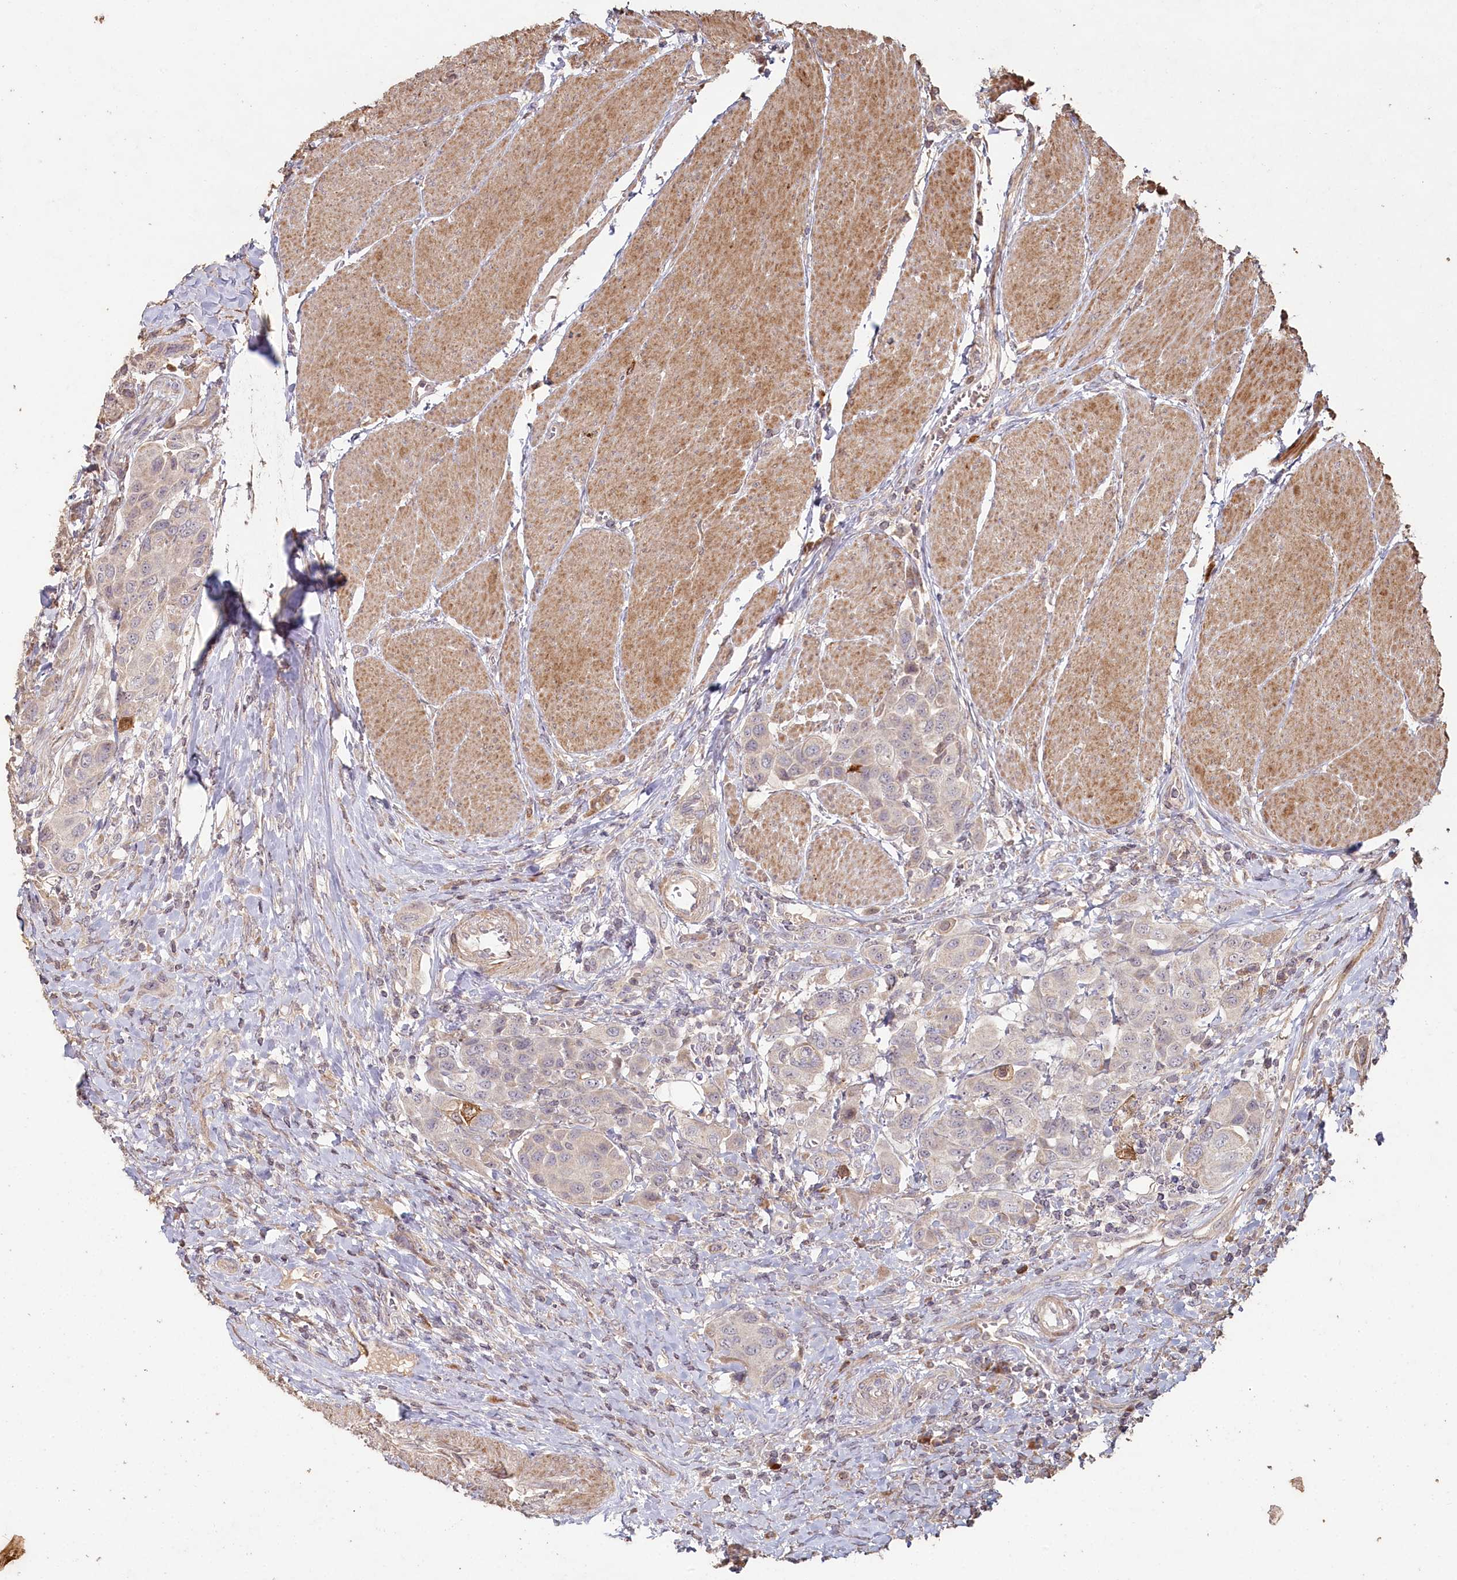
{"staining": {"intensity": "negative", "quantity": "none", "location": "none"}, "tissue": "urothelial cancer", "cell_type": "Tumor cells", "image_type": "cancer", "snomed": [{"axis": "morphology", "description": "Urothelial carcinoma, High grade"}, {"axis": "topography", "description": "Urinary bladder"}], "caption": "Tumor cells show no significant protein positivity in urothelial carcinoma (high-grade).", "gene": "HAL", "patient": {"sex": "male", "age": 50}}